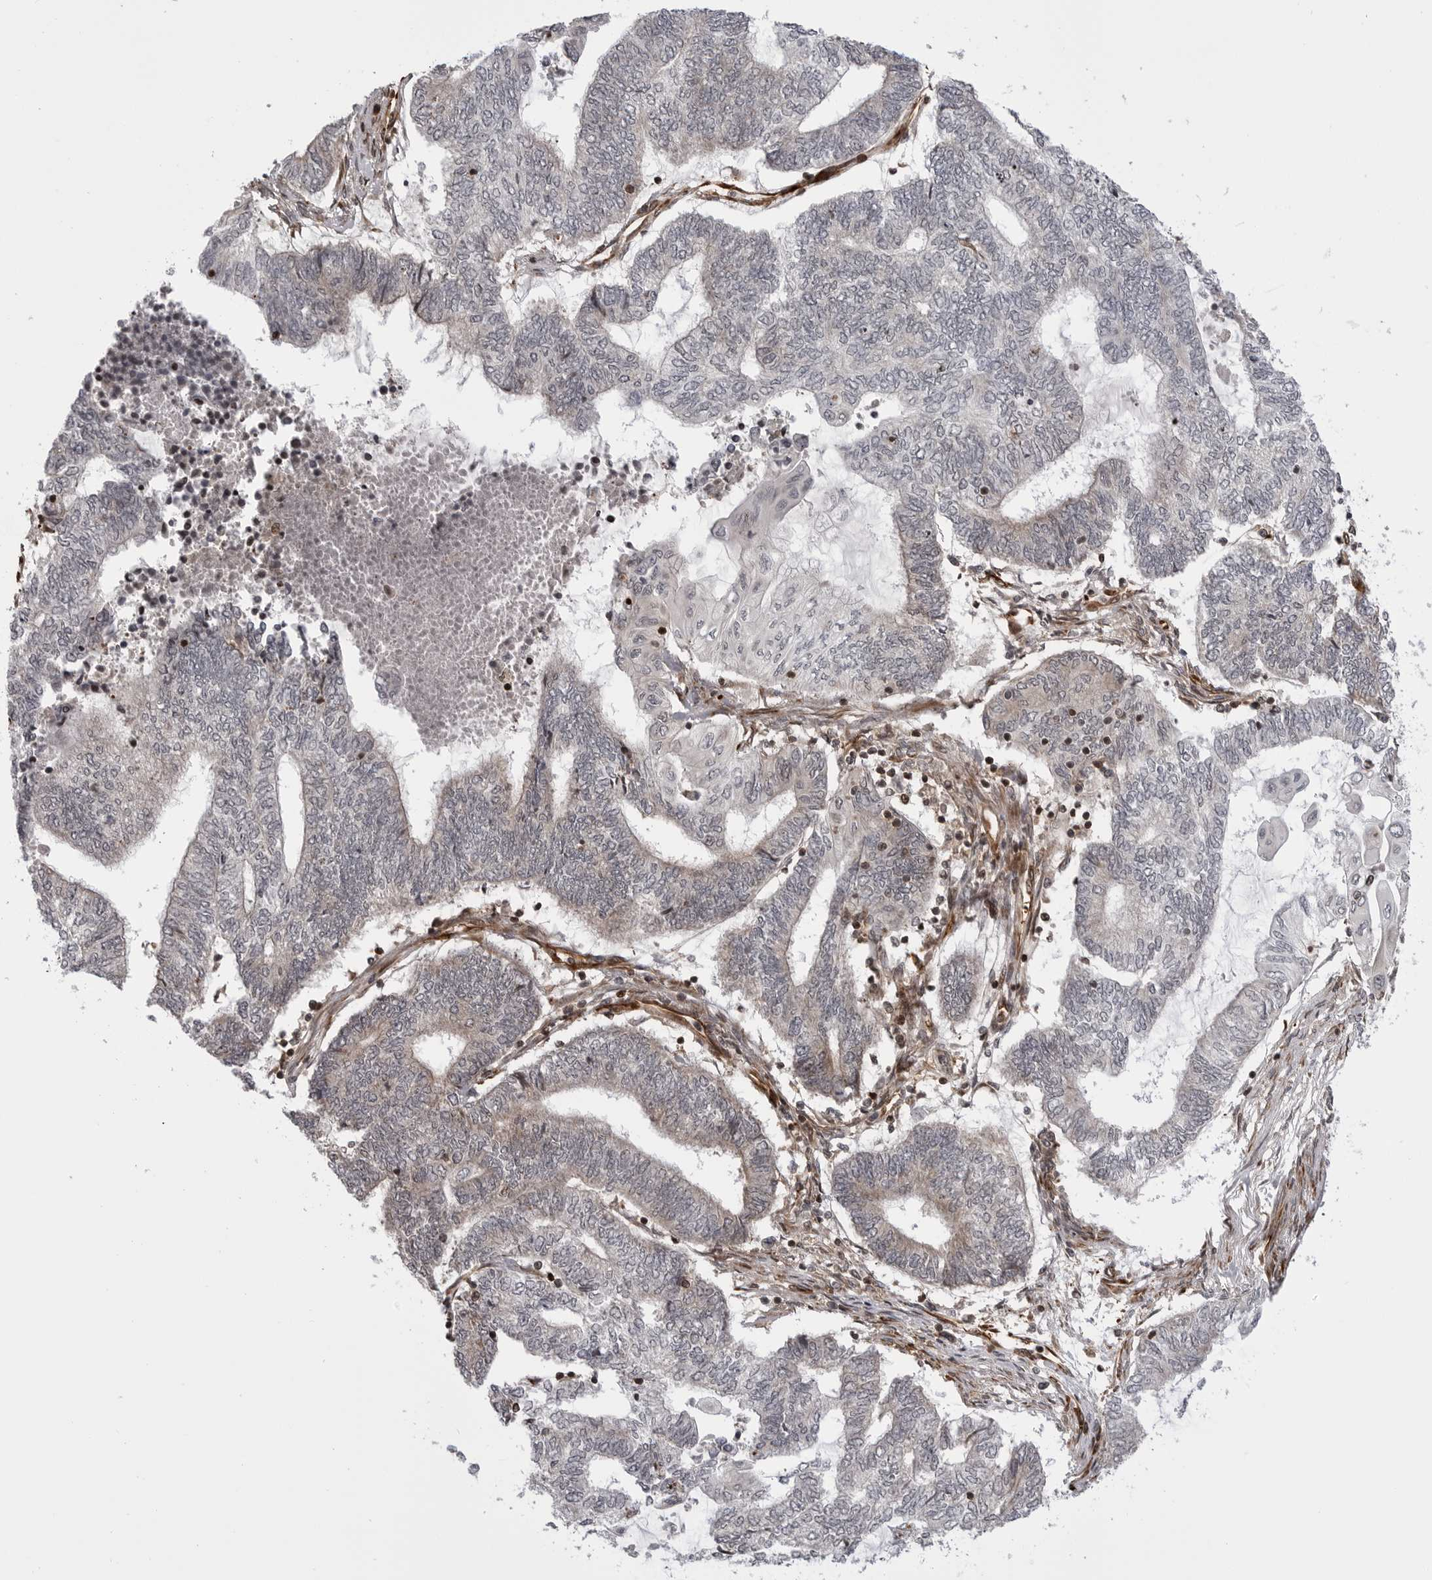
{"staining": {"intensity": "negative", "quantity": "none", "location": "none"}, "tissue": "endometrial cancer", "cell_type": "Tumor cells", "image_type": "cancer", "snomed": [{"axis": "morphology", "description": "Adenocarcinoma, NOS"}, {"axis": "topography", "description": "Uterus"}, {"axis": "topography", "description": "Endometrium"}], "caption": "A histopathology image of endometrial cancer stained for a protein reveals no brown staining in tumor cells. (DAB immunohistochemistry (IHC) visualized using brightfield microscopy, high magnification).", "gene": "ABL1", "patient": {"sex": "female", "age": 70}}